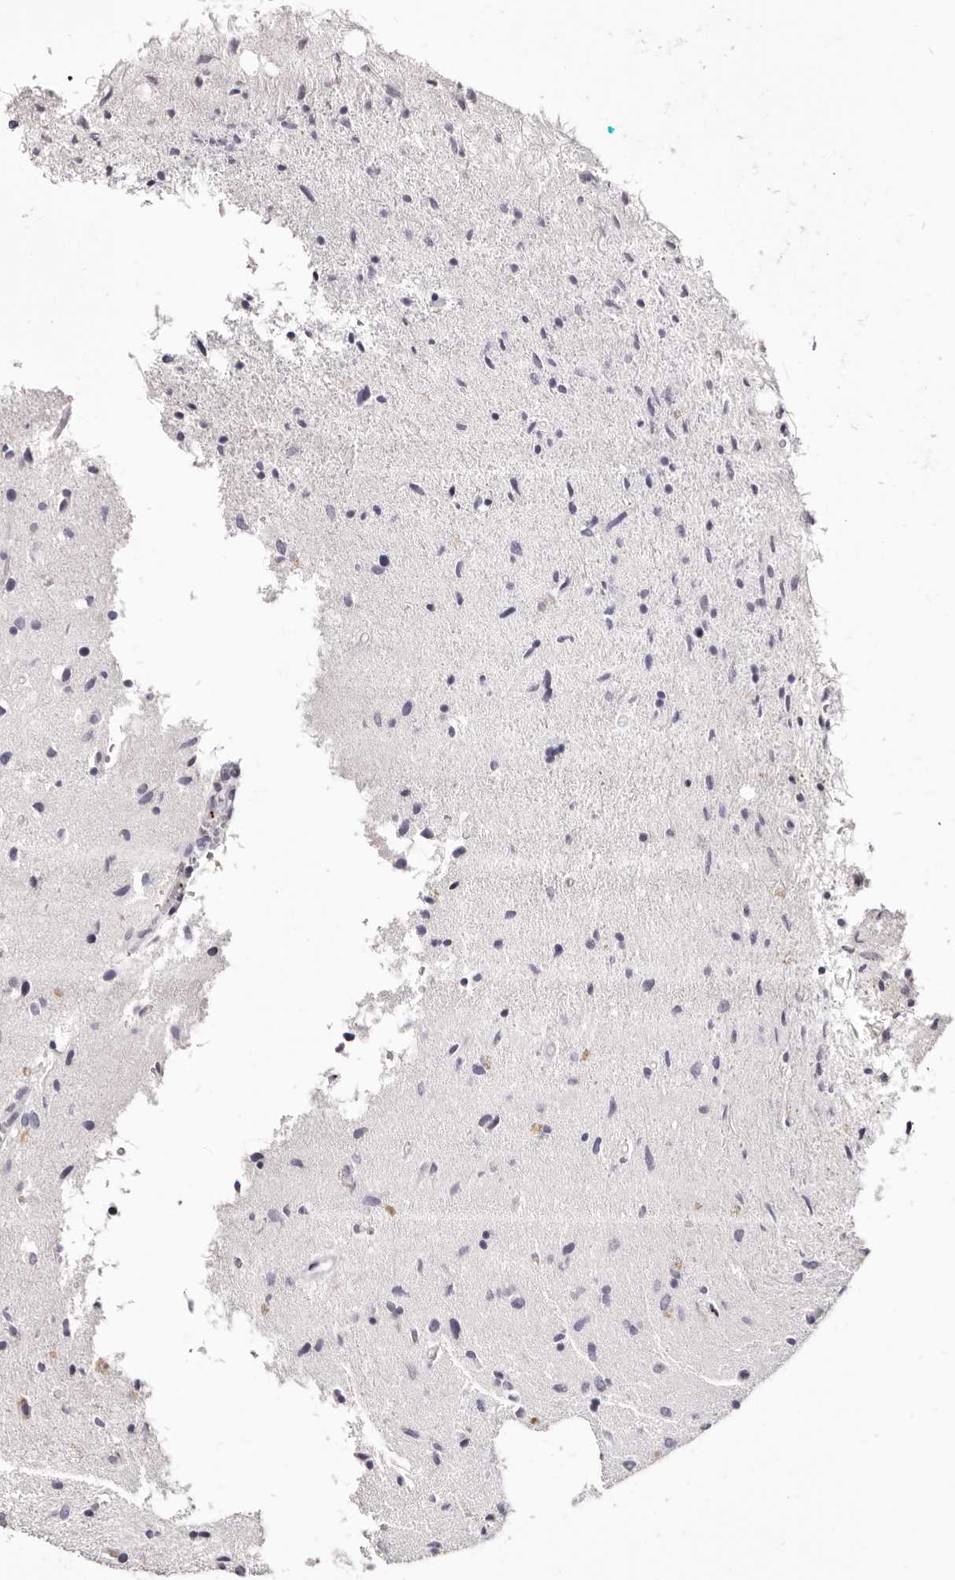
{"staining": {"intensity": "negative", "quantity": "none", "location": "none"}, "tissue": "glioma", "cell_type": "Tumor cells", "image_type": "cancer", "snomed": [{"axis": "morphology", "description": "Glioma, malignant, Low grade"}, {"axis": "topography", "description": "Brain"}], "caption": "DAB immunohistochemical staining of human glioma demonstrates no significant expression in tumor cells.", "gene": "PF4", "patient": {"sex": "male", "age": 77}}